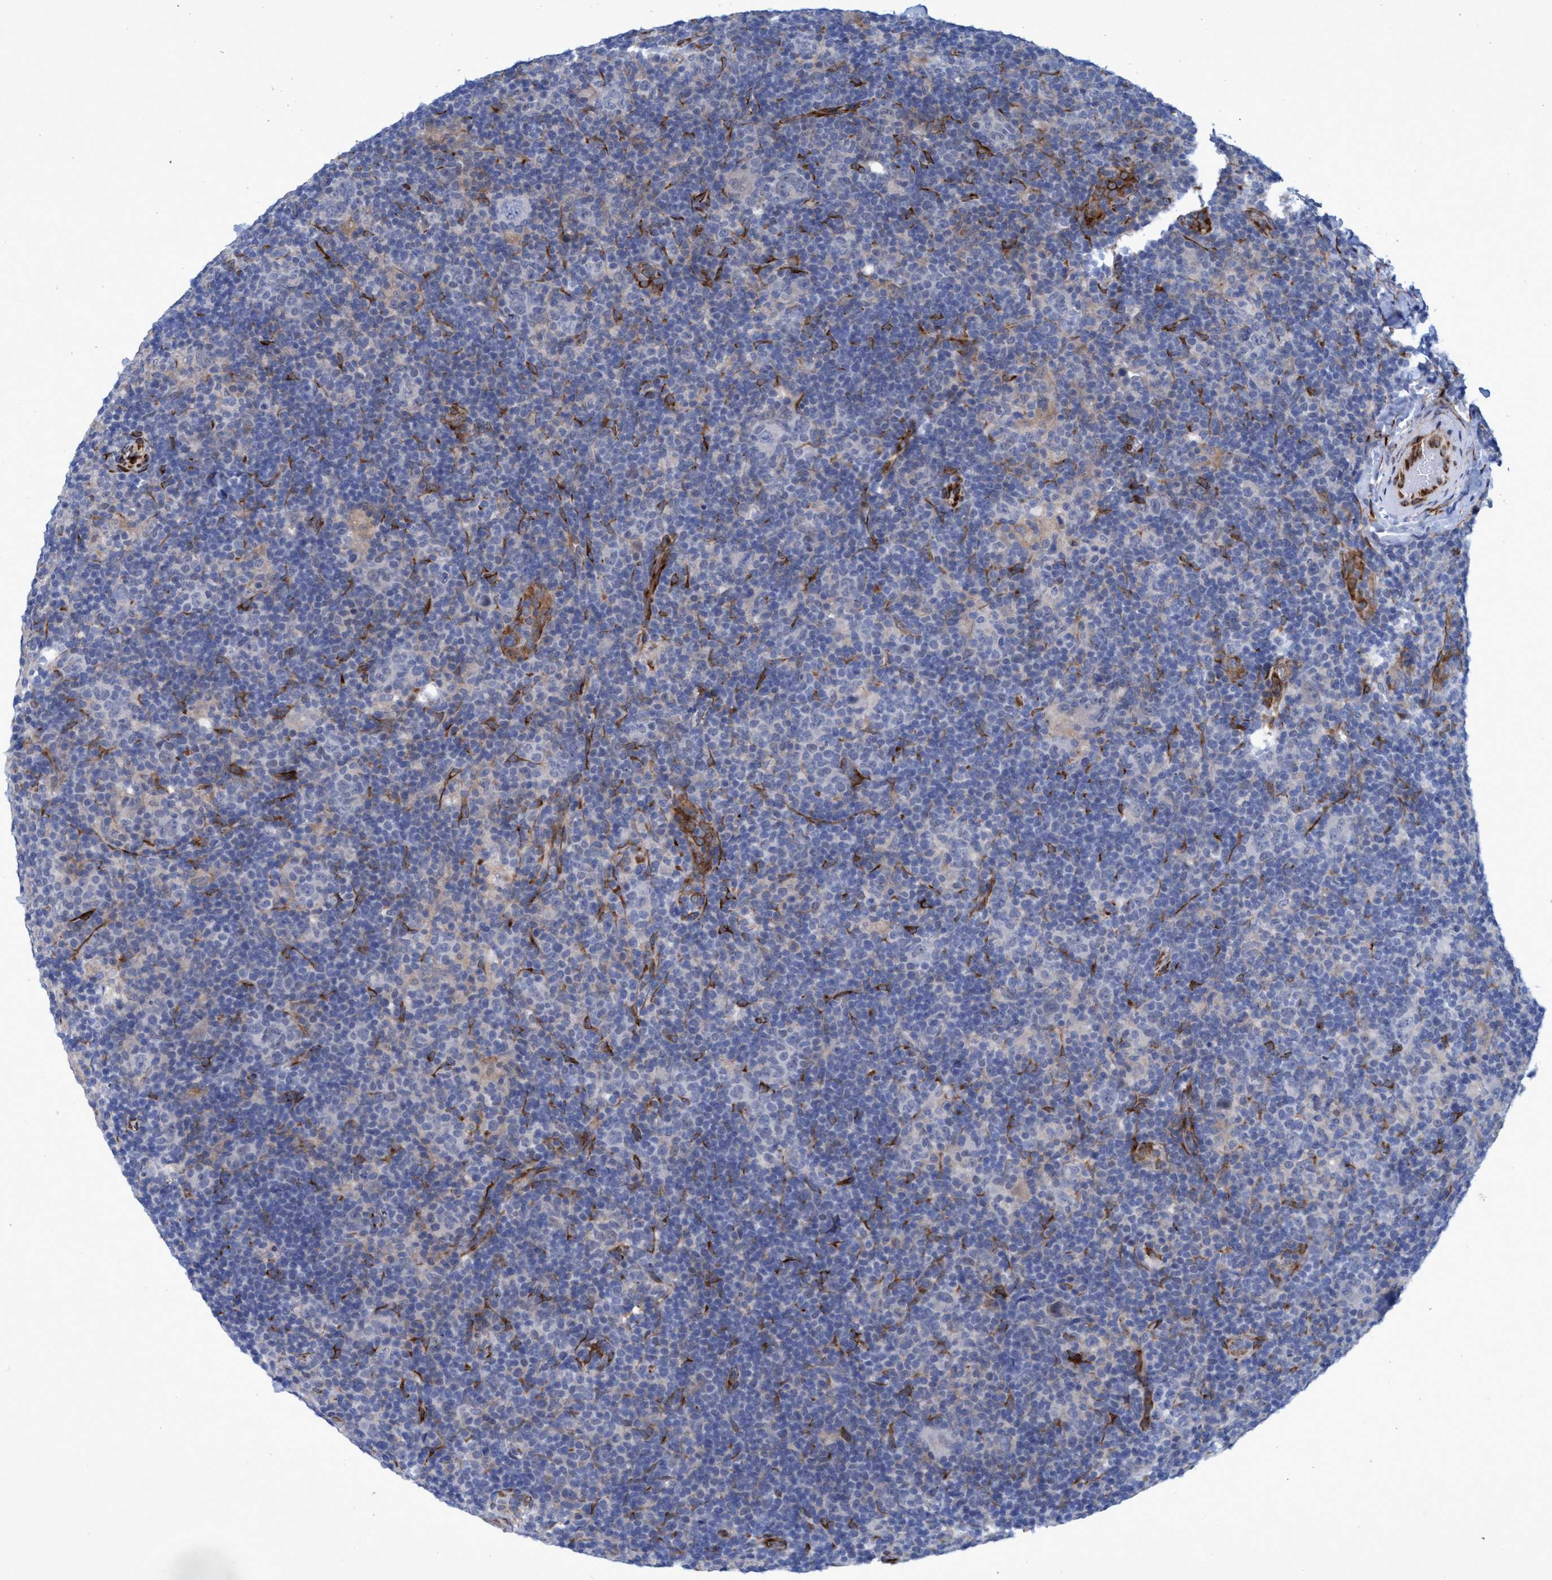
{"staining": {"intensity": "negative", "quantity": "none", "location": "none"}, "tissue": "lymphoma", "cell_type": "Tumor cells", "image_type": "cancer", "snomed": [{"axis": "morphology", "description": "Hodgkin's disease, NOS"}, {"axis": "topography", "description": "Lymph node"}], "caption": "Hodgkin's disease was stained to show a protein in brown. There is no significant positivity in tumor cells.", "gene": "SLC43A2", "patient": {"sex": "female", "age": 57}}